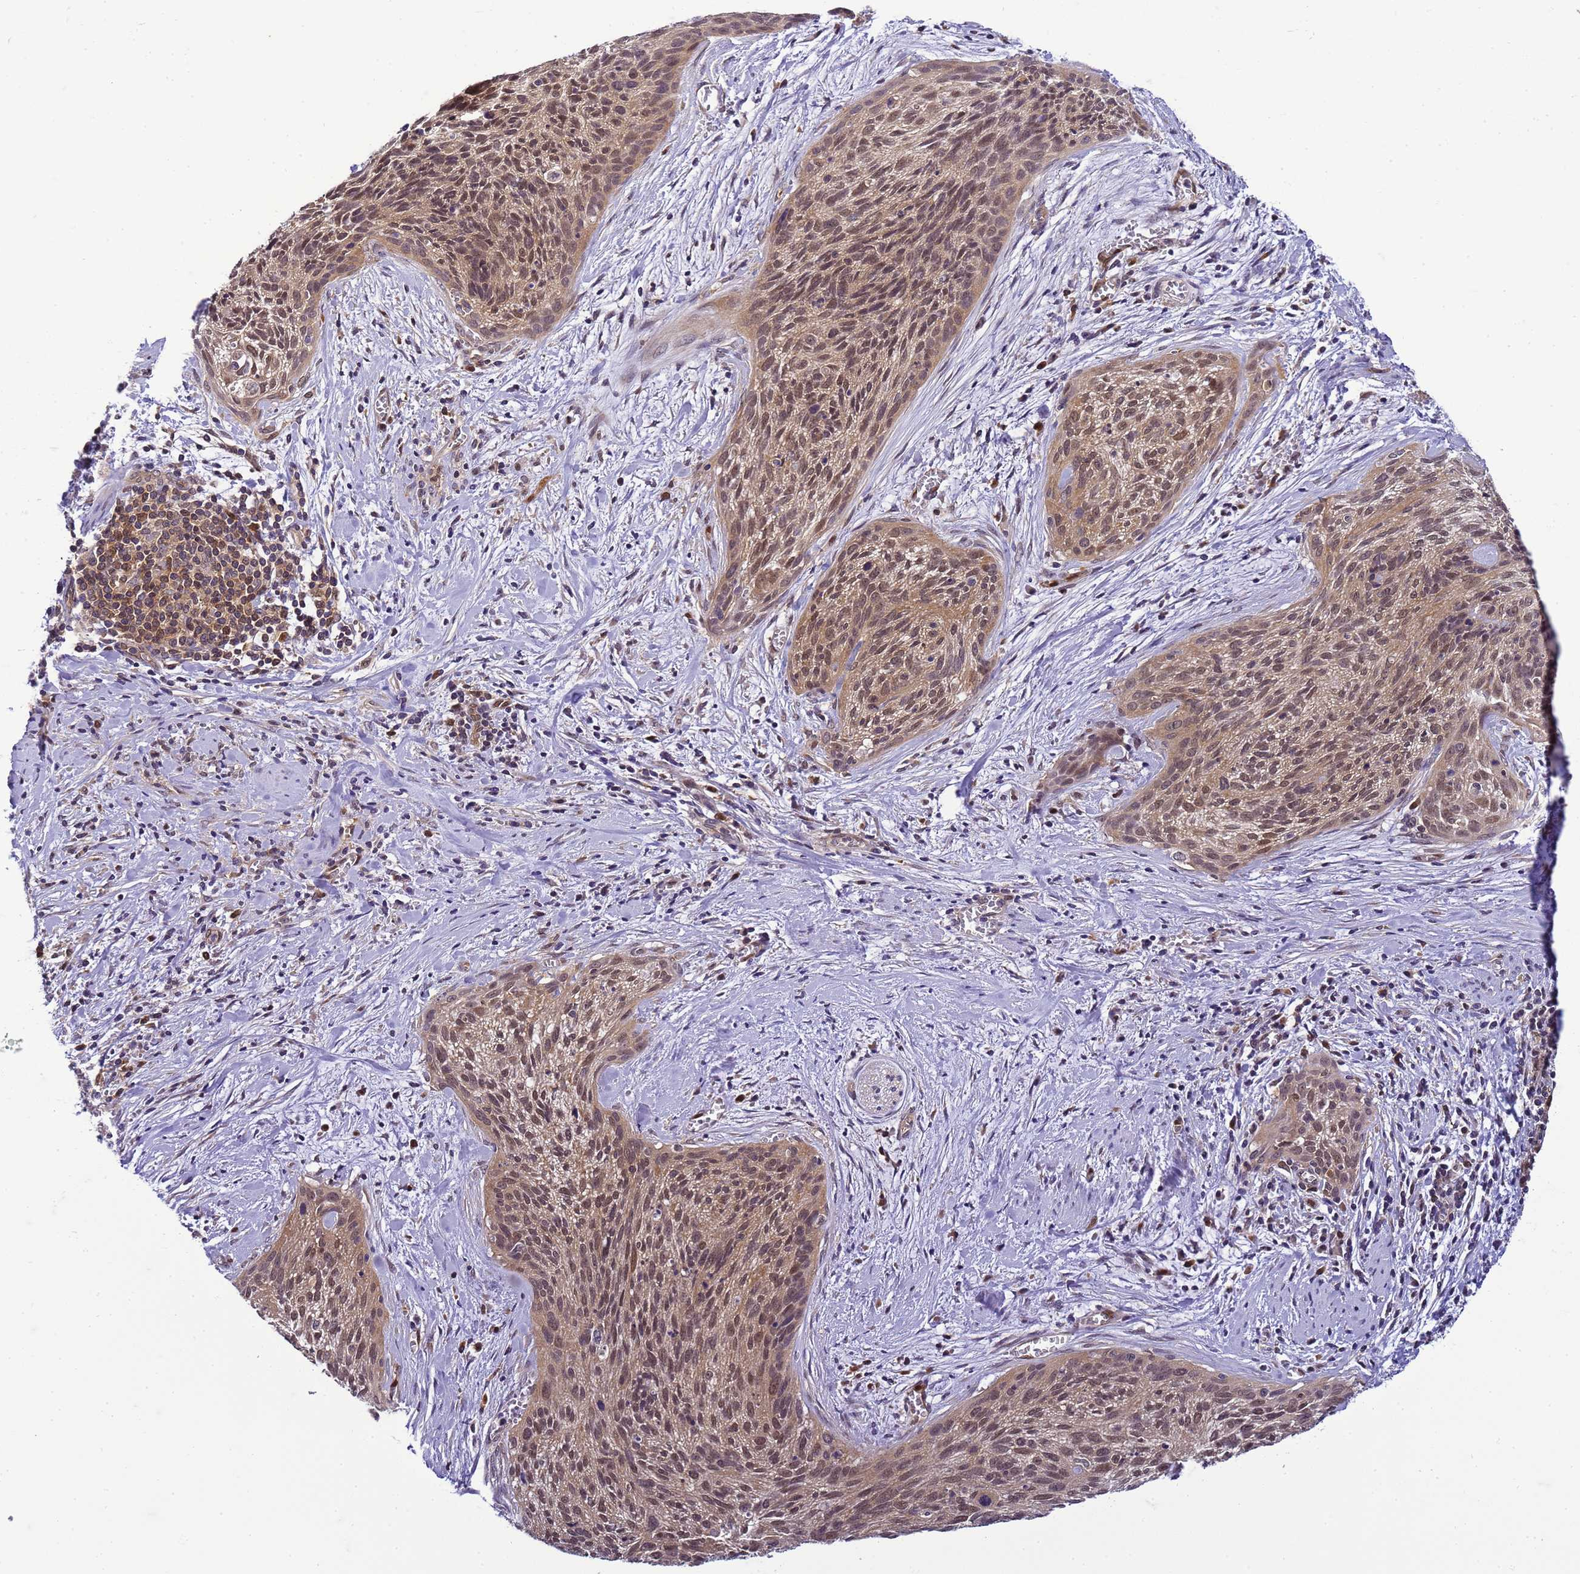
{"staining": {"intensity": "moderate", "quantity": ">75%", "location": "nuclear"}, "tissue": "cervical cancer", "cell_type": "Tumor cells", "image_type": "cancer", "snomed": [{"axis": "morphology", "description": "Squamous cell carcinoma, NOS"}, {"axis": "topography", "description": "Cervix"}], "caption": "About >75% of tumor cells in cervical squamous cell carcinoma show moderate nuclear protein expression as visualized by brown immunohistochemical staining.", "gene": "DDI2", "patient": {"sex": "female", "age": 55}}